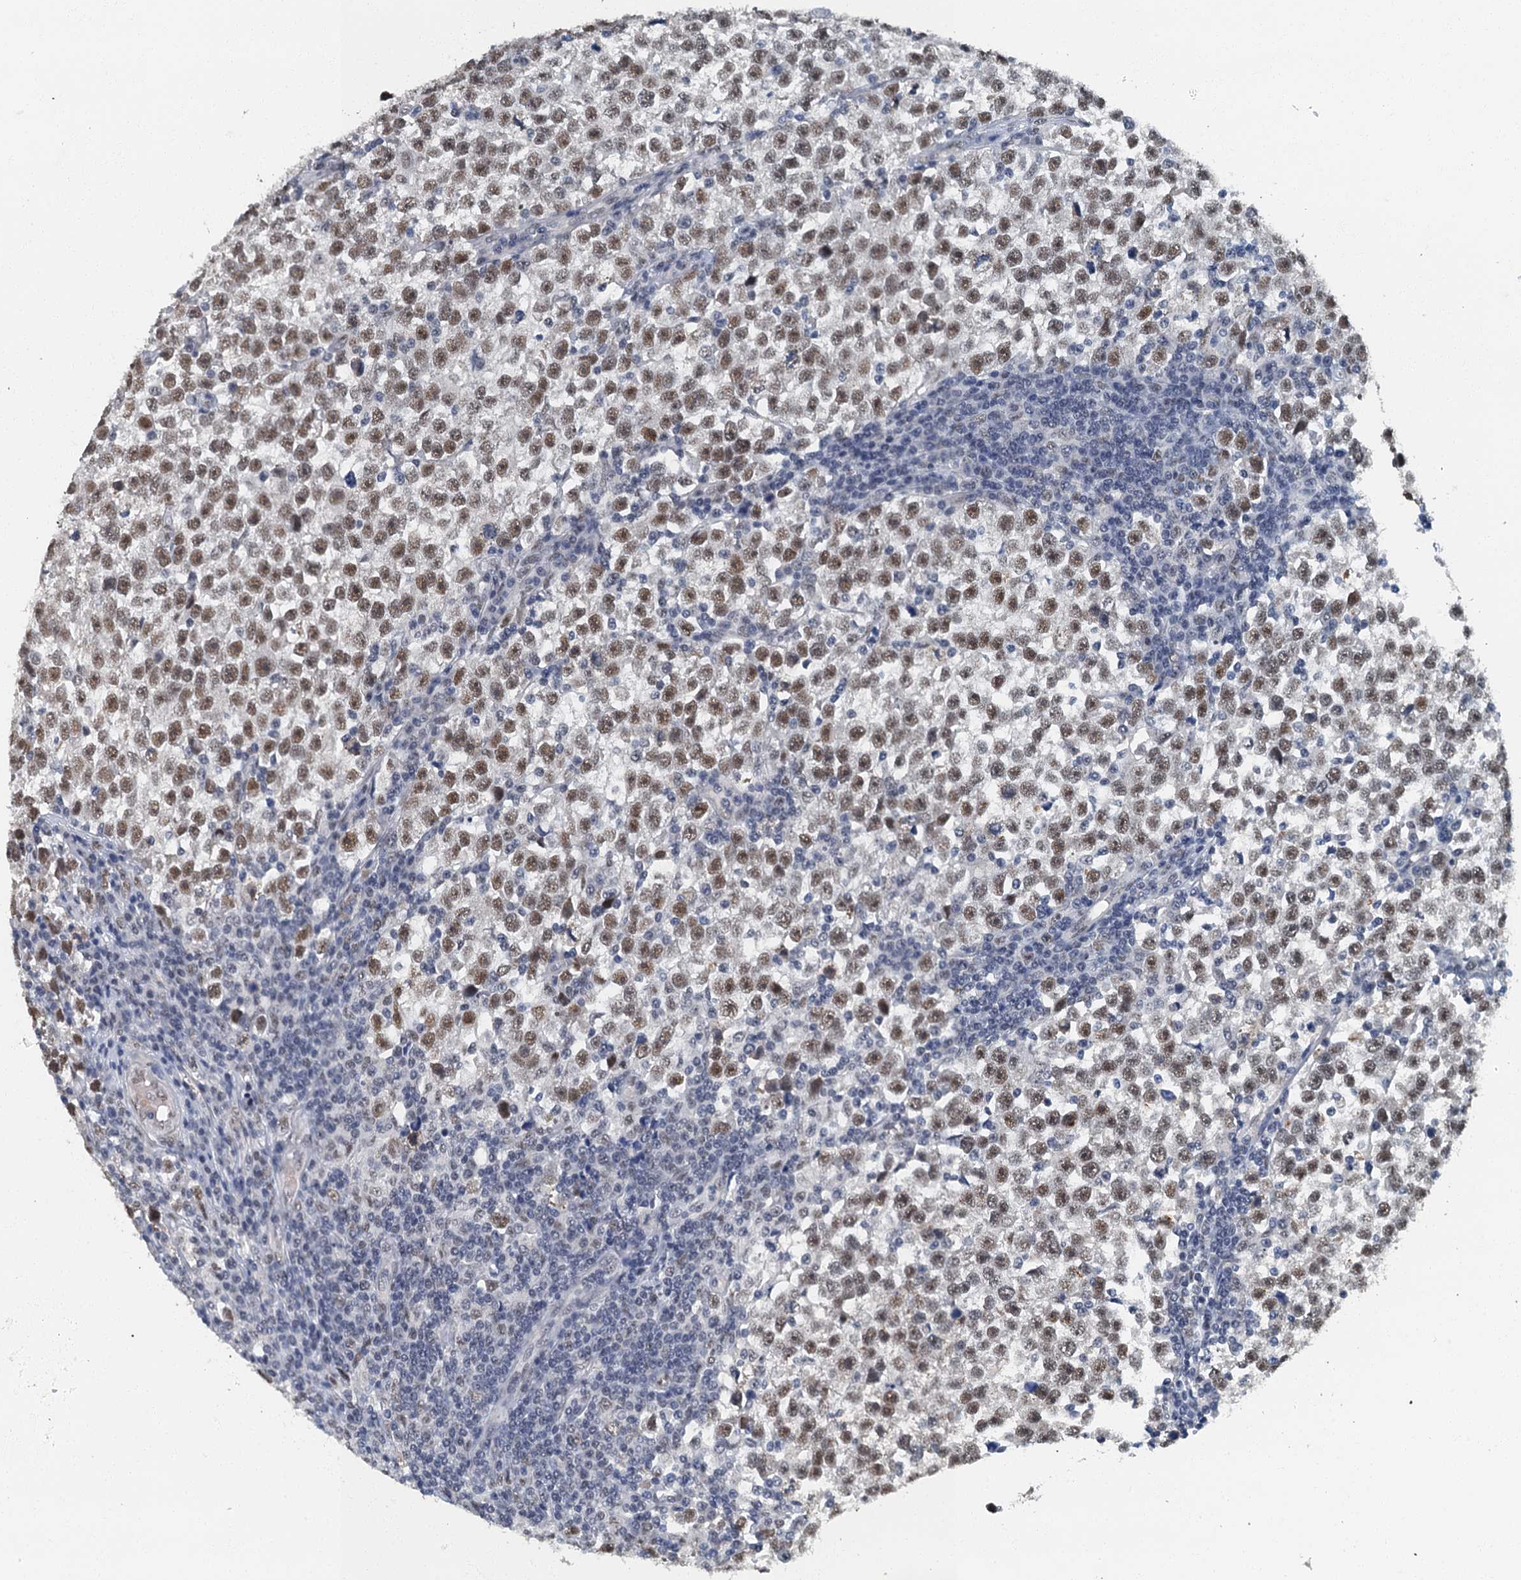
{"staining": {"intensity": "moderate", "quantity": ">75%", "location": "nuclear"}, "tissue": "testis cancer", "cell_type": "Tumor cells", "image_type": "cancer", "snomed": [{"axis": "morphology", "description": "Normal tissue, NOS"}, {"axis": "morphology", "description": "Seminoma, NOS"}, {"axis": "topography", "description": "Testis"}], "caption": "Immunohistochemistry (IHC) staining of testis cancer (seminoma), which reveals medium levels of moderate nuclear positivity in approximately >75% of tumor cells indicating moderate nuclear protein staining. The staining was performed using DAB (brown) for protein detection and nuclei were counterstained in hematoxylin (blue).", "gene": "GADL1", "patient": {"sex": "male", "age": 43}}